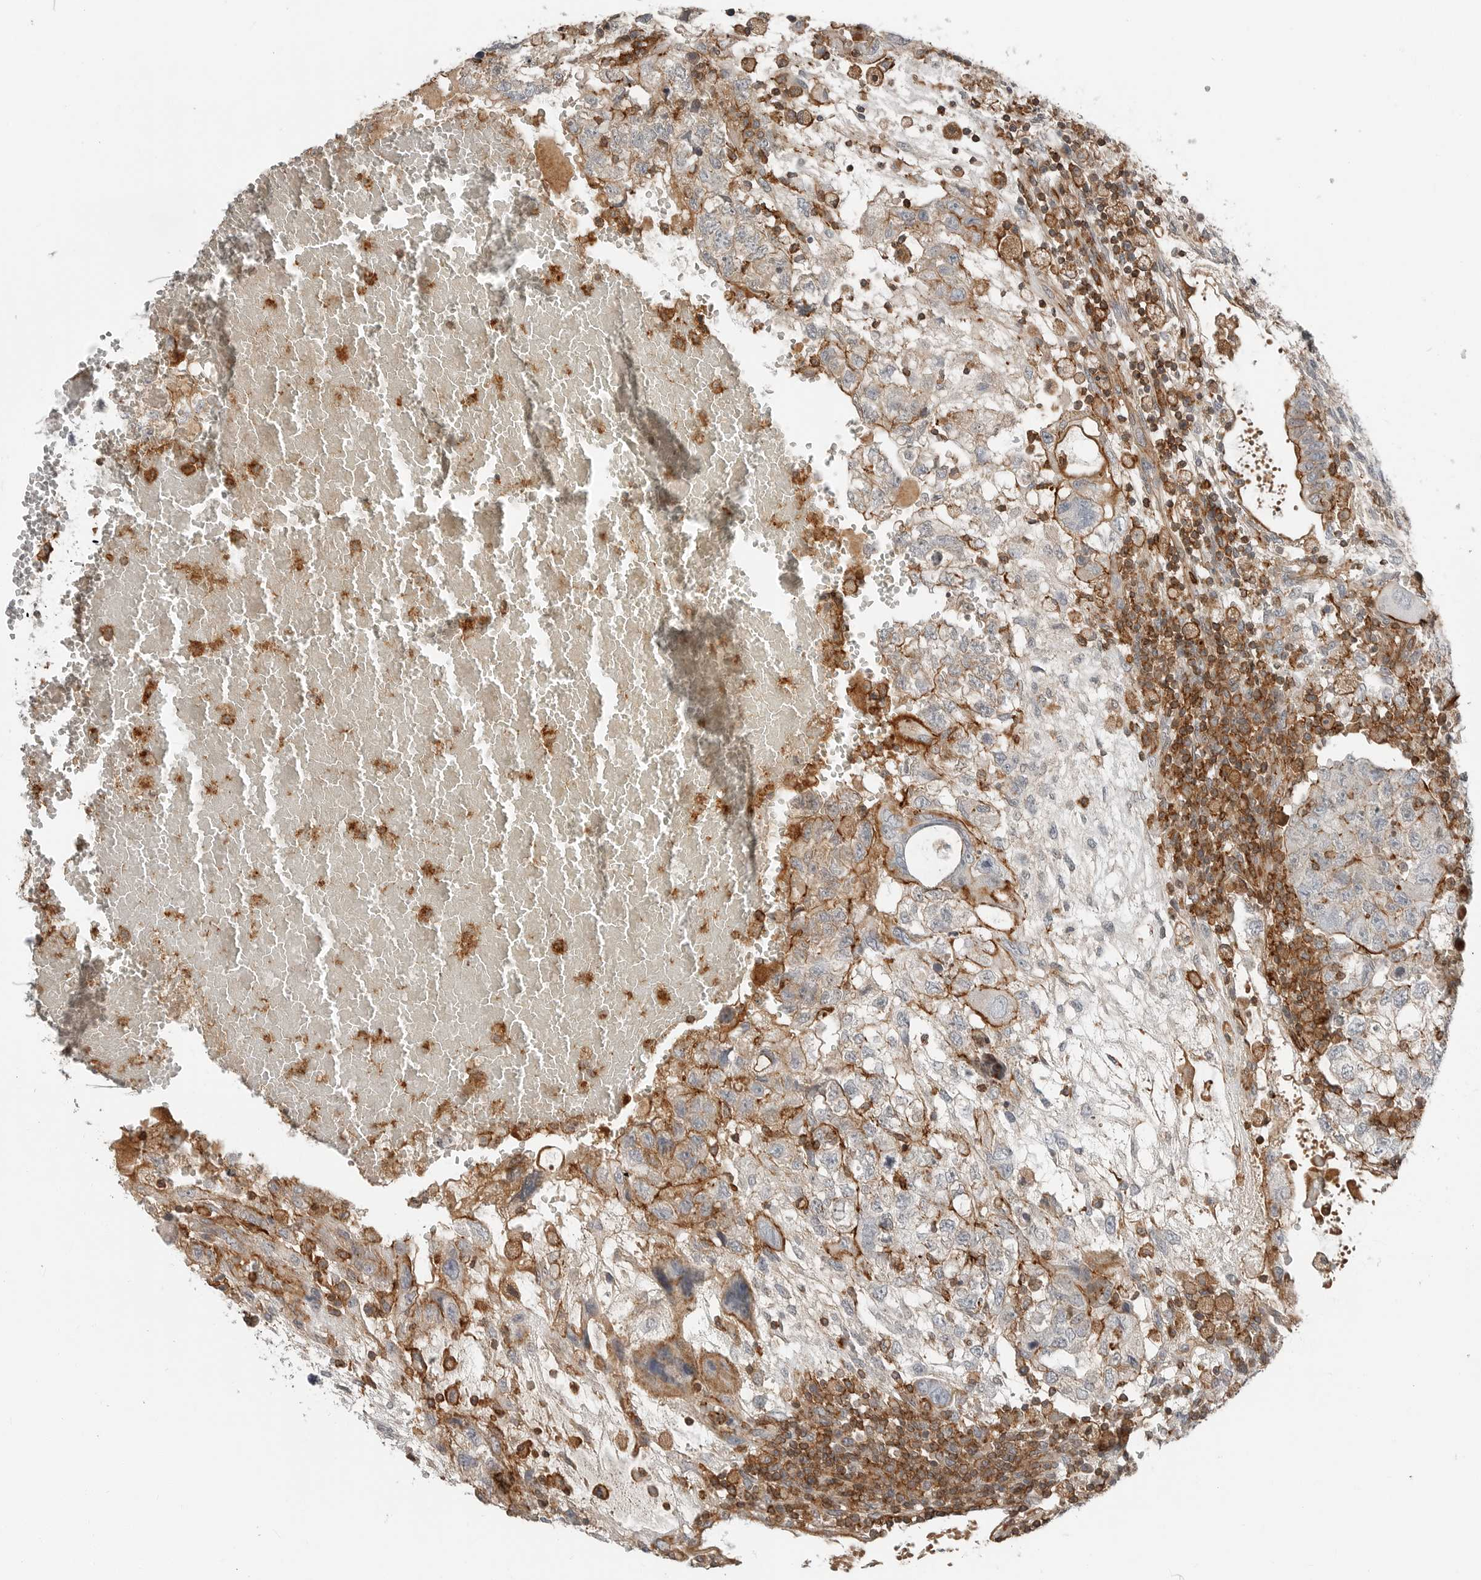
{"staining": {"intensity": "moderate", "quantity": "25%-75%", "location": "cytoplasmic/membranous"}, "tissue": "testis cancer", "cell_type": "Tumor cells", "image_type": "cancer", "snomed": [{"axis": "morphology", "description": "Carcinoma, Embryonal, NOS"}, {"axis": "topography", "description": "Testis"}], "caption": "IHC (DAB (3,3'-diaminobenzidine)) staining of human testis embryonal carcinoma demonstrates moderate cytoplasmic/membranous protein positivity in approximately 25%-75% of tumor cells. The protein is stained brown, and the nuclei are stained in blue (DAB IHC with brightfield microscopy, high magnification).", "gene": "LEFTY2", "patient": {"sex": "male", "age": 36}}